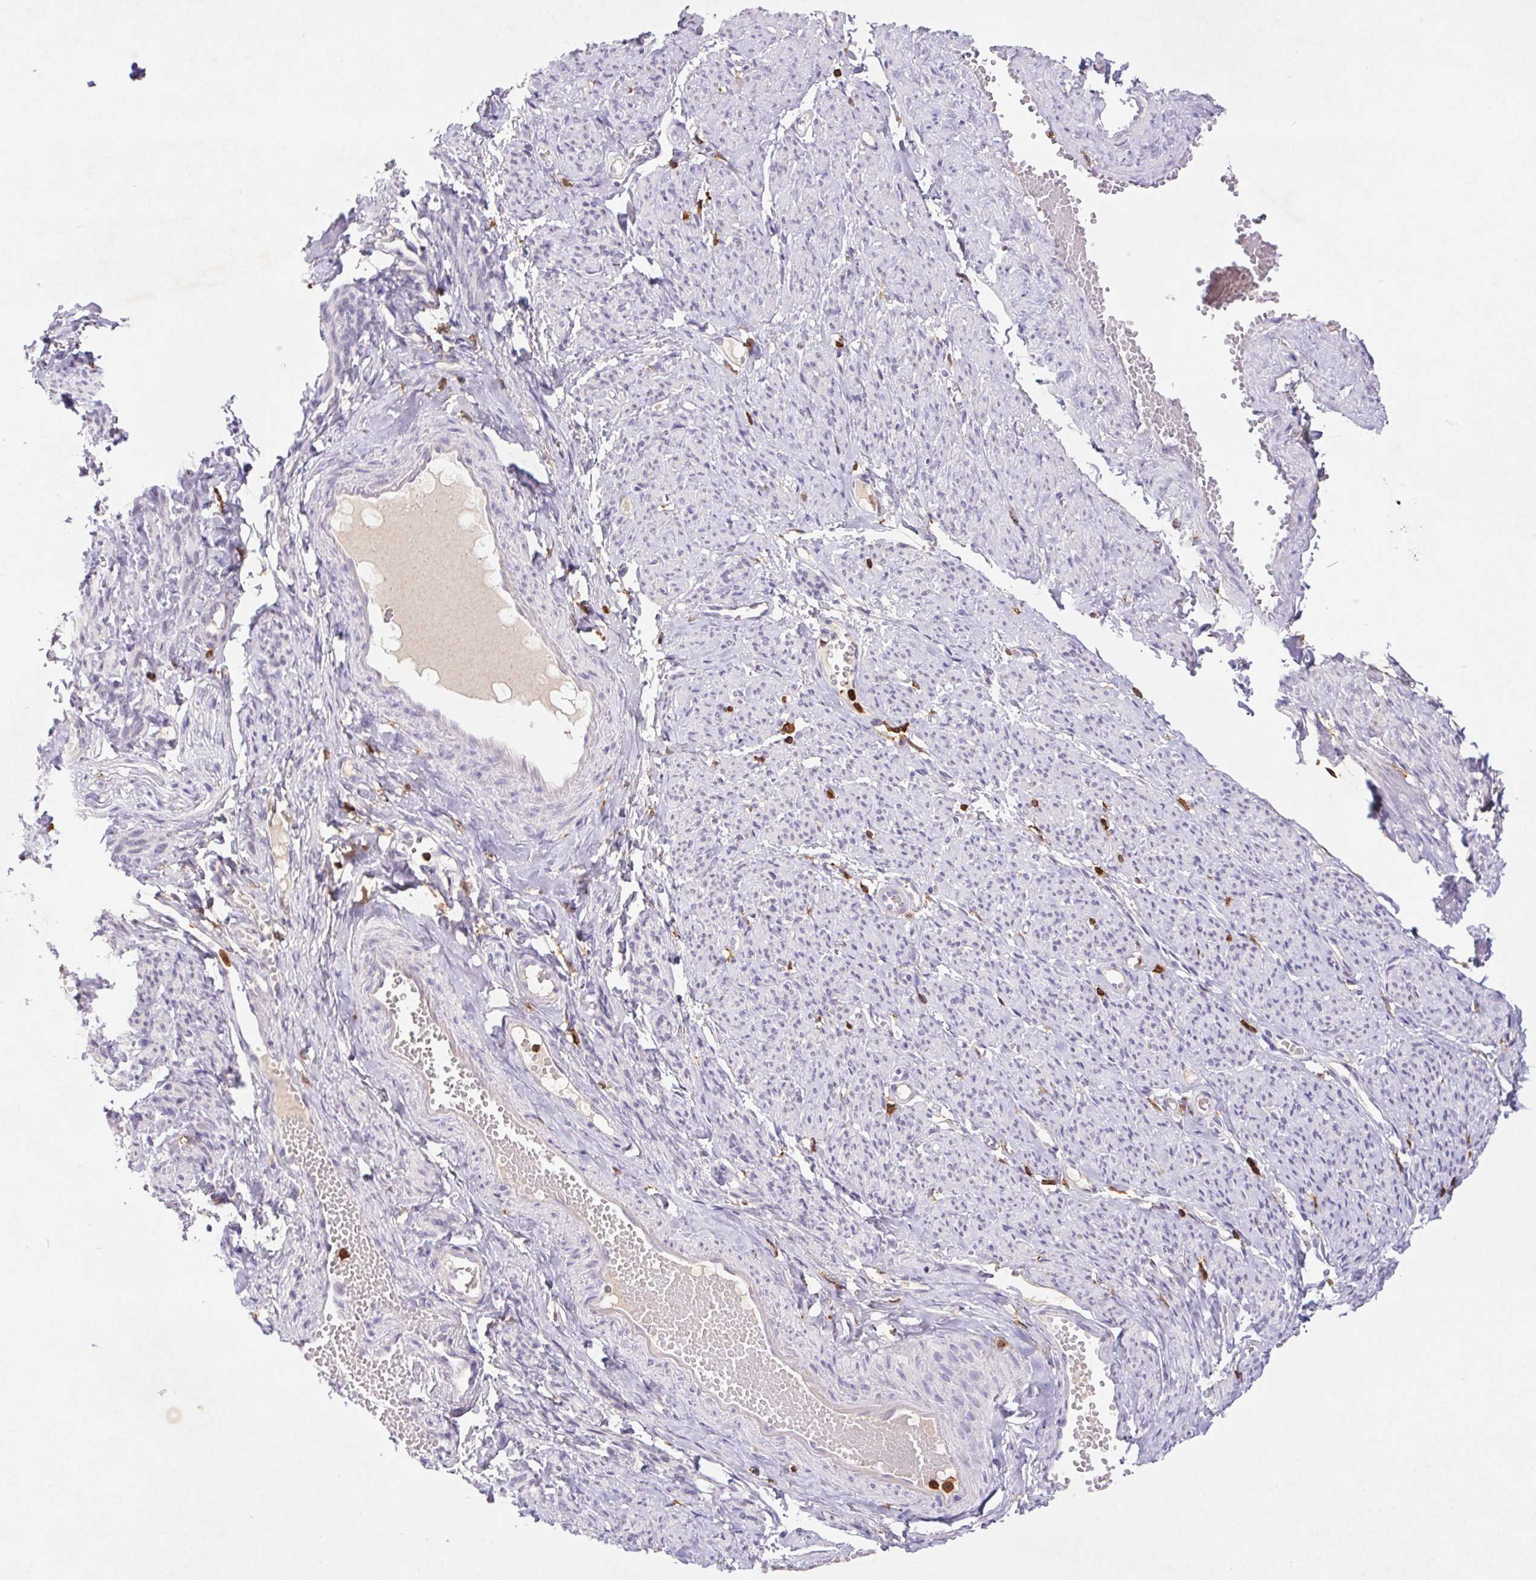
{"staining": {"intensity": "negative", "quantity": "none", "location": "none"}, "tissue": "smooth muscle", "cell_type": "Smooth muscle cells", "image_type": "normal", "snomed": [{"axis": "morphology", "description": "Normal tissue, NOS"}, {"axis": "topography", "description": "Smooth muscle"}], "caption": "Smooth muscle stained for a protein using immunohistochemistry (IHC) exhibits no staining smooth muscle cells.", "gene": "APBB1IP", "patient": {"sex": "female", "age": 65}}